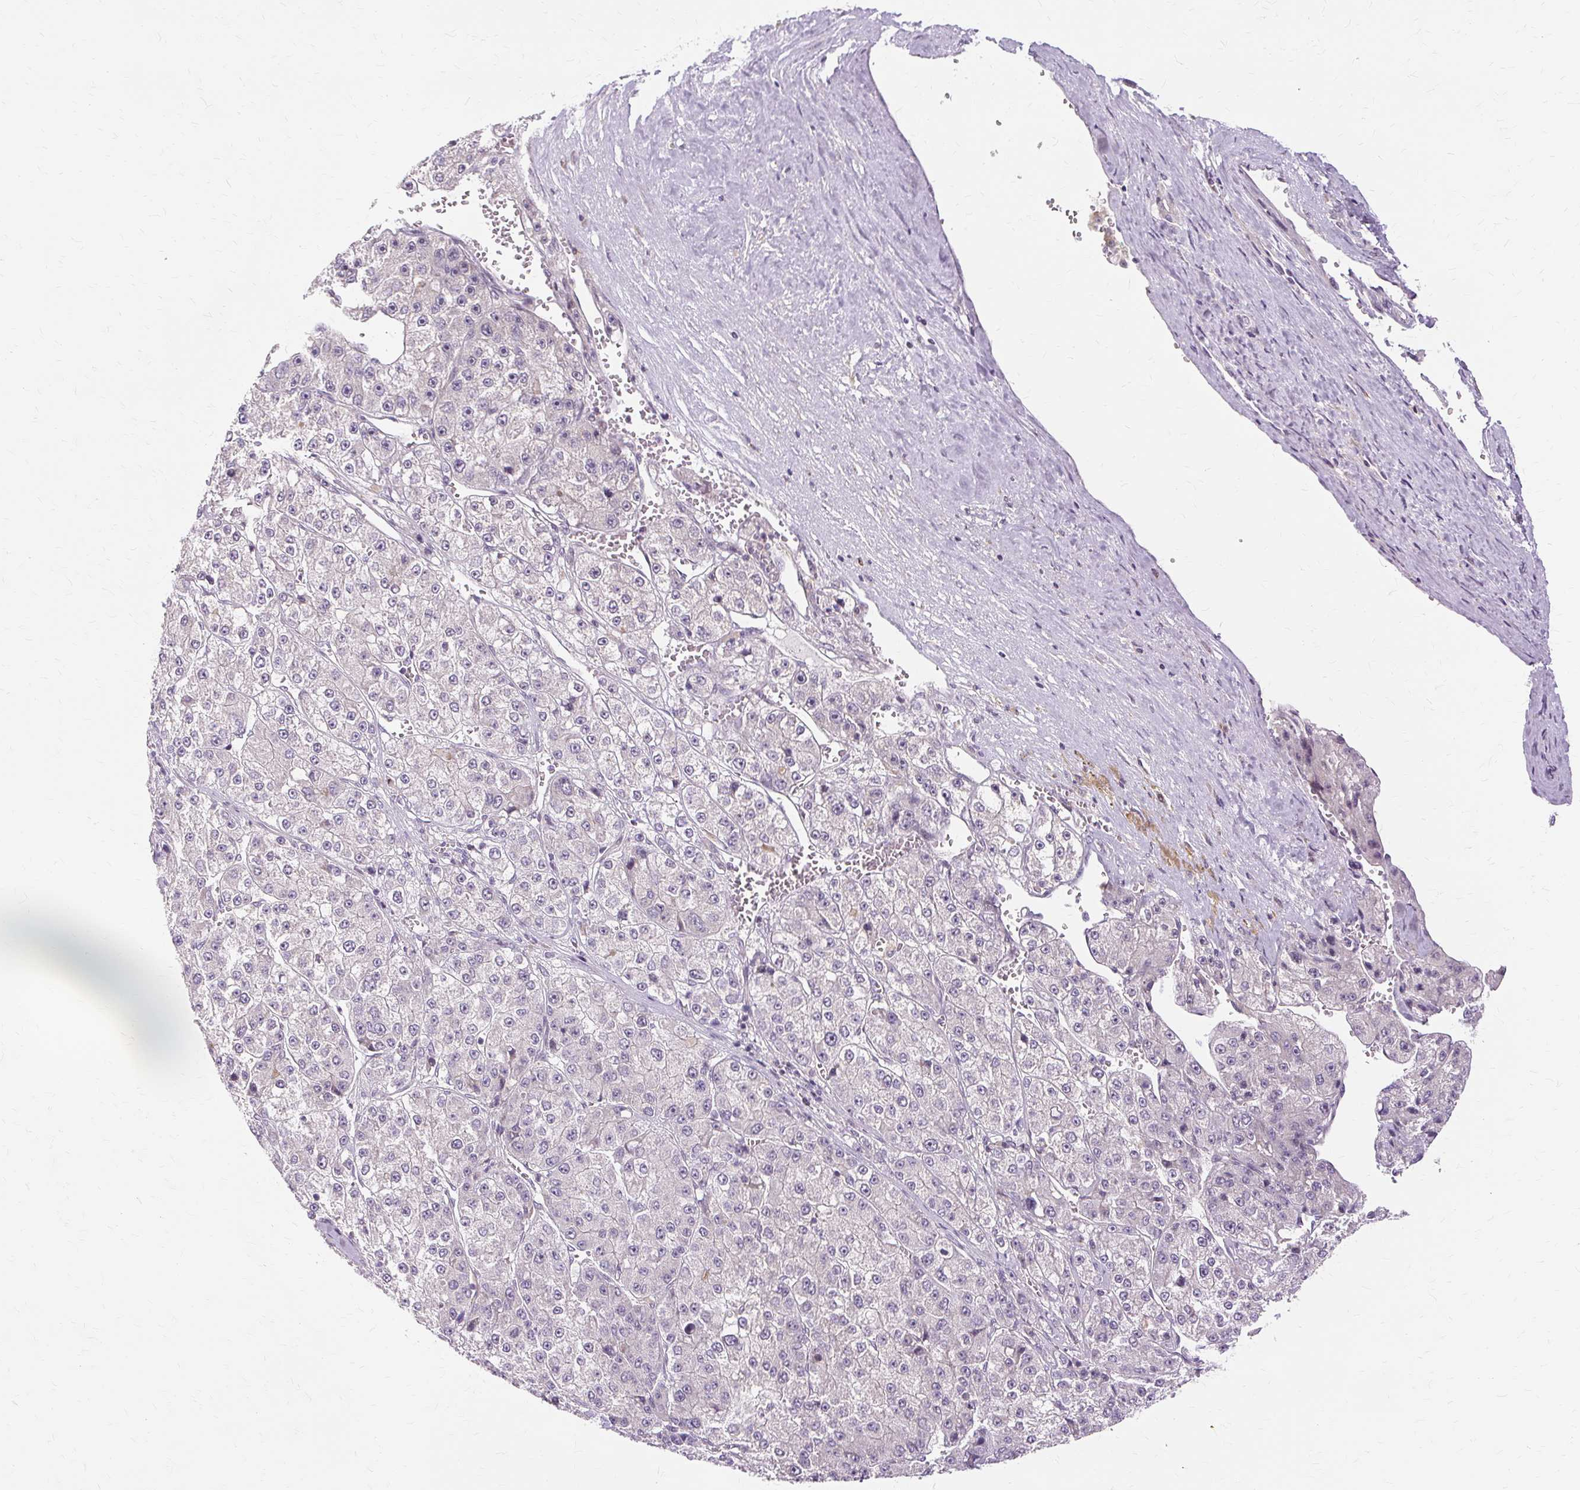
{"staining": {"intensity": "negative", "quantity": "none", "location": "none"}, "tissue": "liver cancer", "cell_type": "Tumor cells", "image_type": "cancer", "snomed": [{"axis": "morphology", "description": "Carcinoma, Hepatocellular, NOS"}, {"axis": "topography", "description": "Liver"}], "caption": "A histopathology image of liver hepatocellular carcinoma stained for a protein displays no brown staining in tumor cells.", "gene": "MMACHC", "patient": {"sex": "female", "age": 73}}